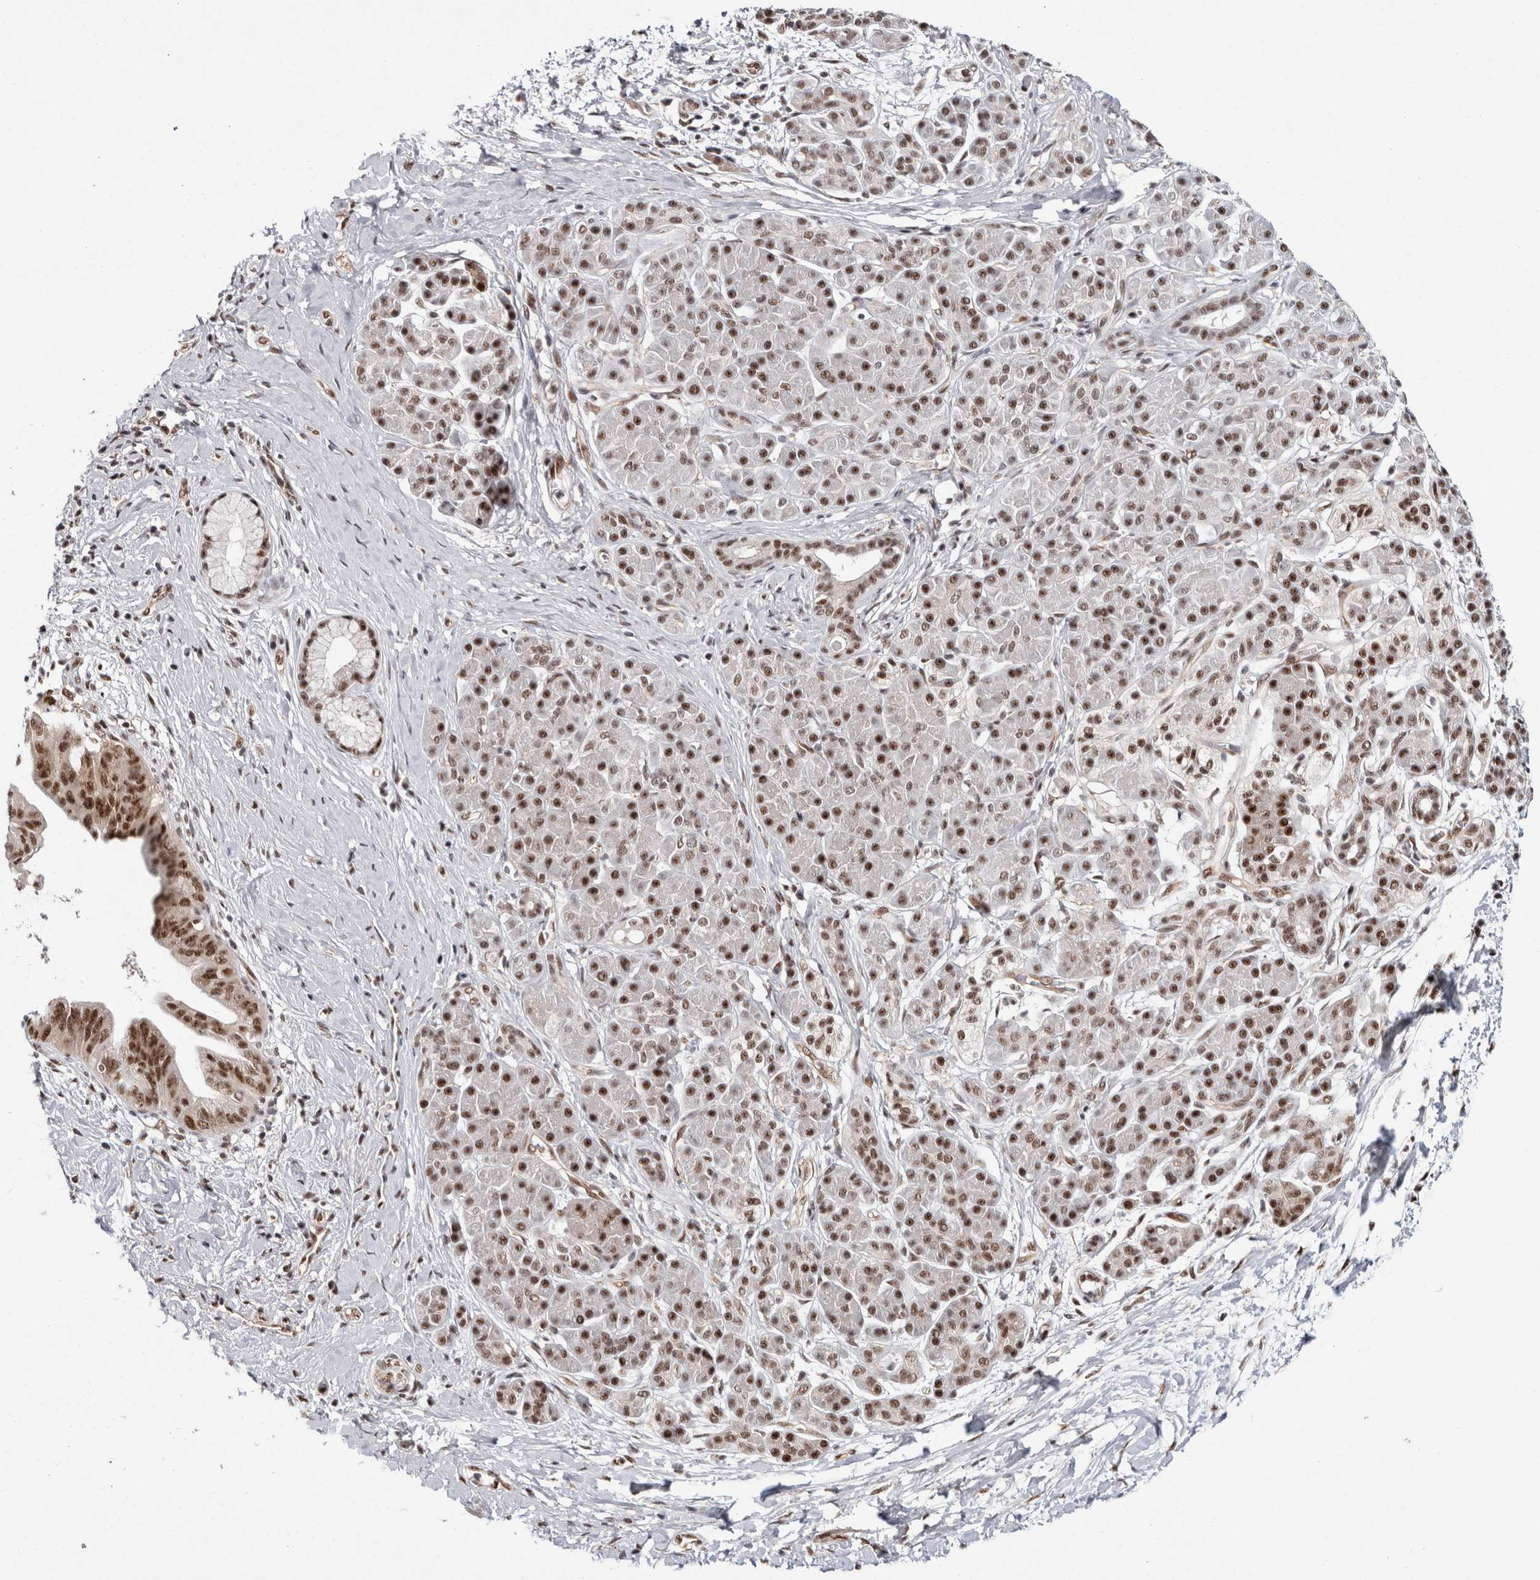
{"staining": {"intensity": "strong", "quantity": ">75%", "location": "nuclear"}, "tissue": "pancreatic cancer", "cell_type": "Tumor cells", "image_type": "cancer", "snomed": [{"axis": "morphology", "description": "Adenocarcinoma, NOS"}, {"axis": "topography", "description": "Pancreas"}], "caption": "The histopathology image exhibits staining of pancreatic cancer, revealing strong nuclear protein staining (brown color) within tumor cells. (Brightfield microscopy of DAB IHC at high magnification).", "gene": "MKNK1", "patient": {"sex": "male", "age": 55}}